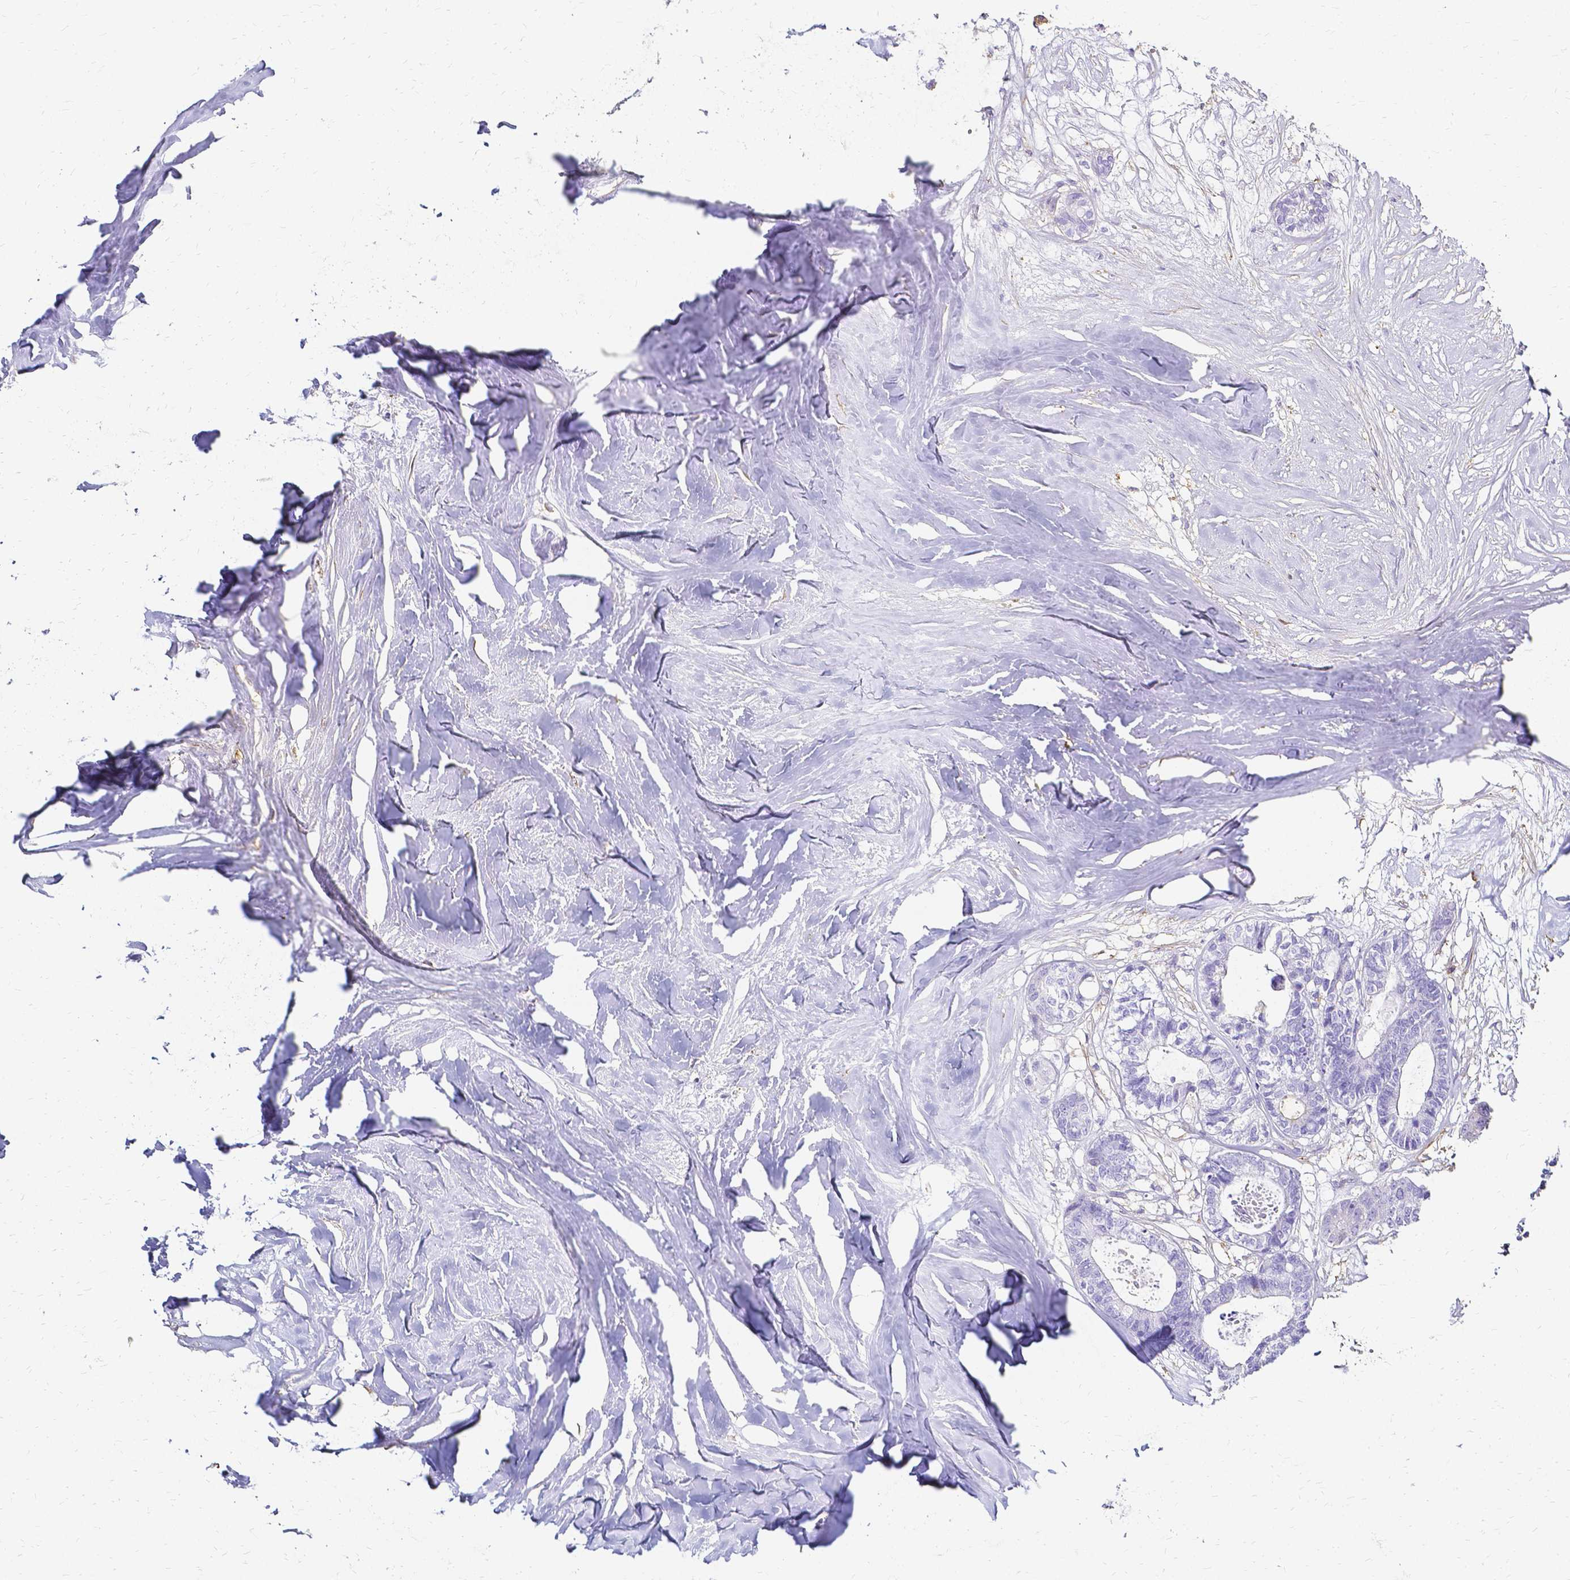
{"staining": {"intensity": "negative", "quantity": "none", "location": "none"}, "tissue": "colorectal cancer", "cell_type": "Tumor cells", "image_type": "cancer", "snomed": [{"axis": "morphology", "description": "Adenocarcinoma, NOS"}, {"axis": "topography", "description": "Colon"}, {"axis": "topography", "description": "Rectum"}], "caption": "Tumor cells are negative for protein expression in human colorectal cancer (adenocarcinoma). (Stains: DAB (3,3'-diaminobenzidine) immunohistochemistry (IHC) with hematoxylin counter stain, Microscopy: brightfield microscopy at high magnification).", "gene": "HSPA12A", "patient": {"sex": "male", "age": 57}}